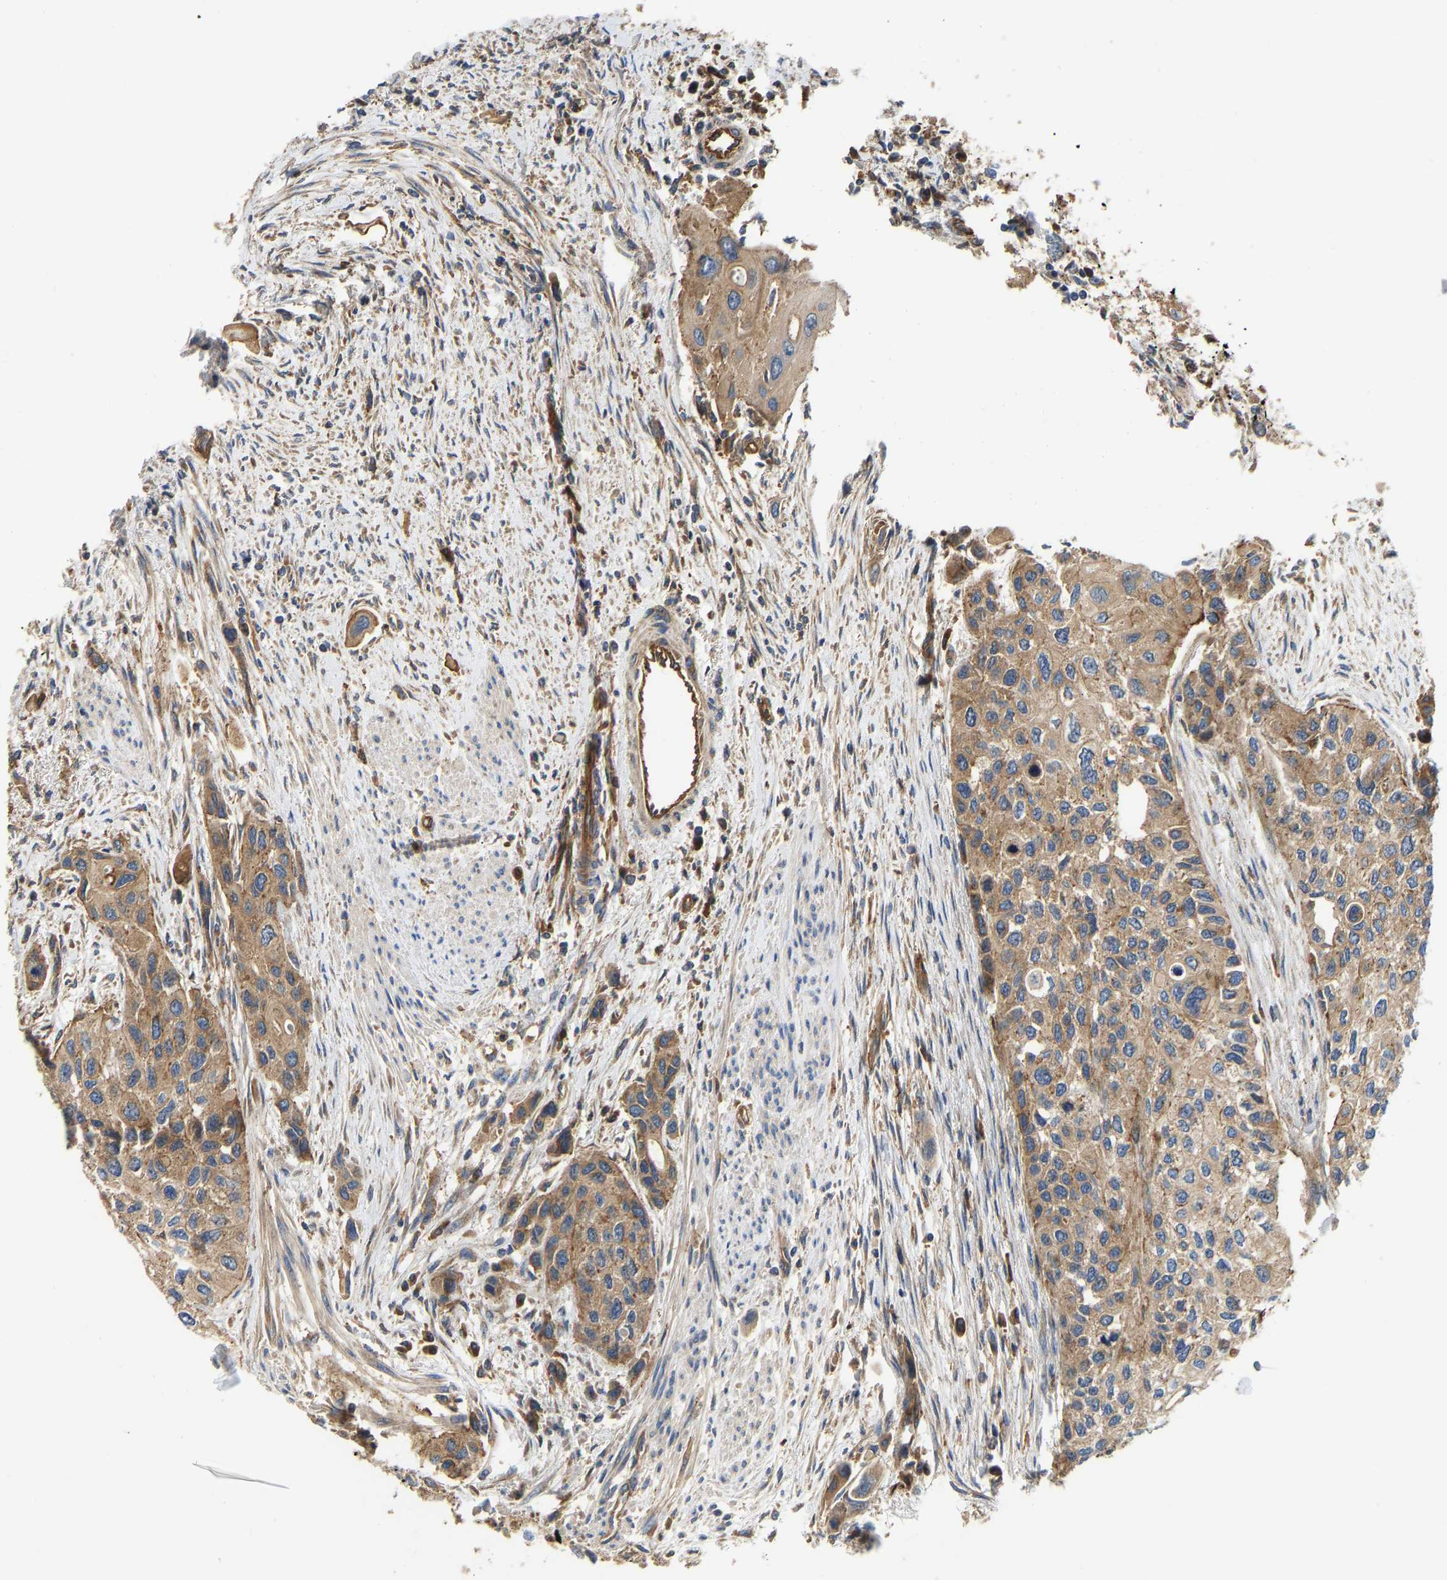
{"staining": {"intensity": "moderate", "quantity": ">75%", "location": "cytoplasmic/membranous"}, "tissue": "urothelial cancer", "cell_type": "Tumor cells", "image_type": "cancer", "snomed": [{"axis": "morphology", "description": "Urothelial carcinoma, High grade"}, {"axis": "topography", "description": "Urinary bladder"}], "caption": "This is an image of immunohistochemistry staining of high-grade urothelial carcinoma, which shows moderate positivity in the cytoplasmic/membranous of tumor cells.", "gene": "FLNB", "patient": {"sex": "female", "age": 56}}